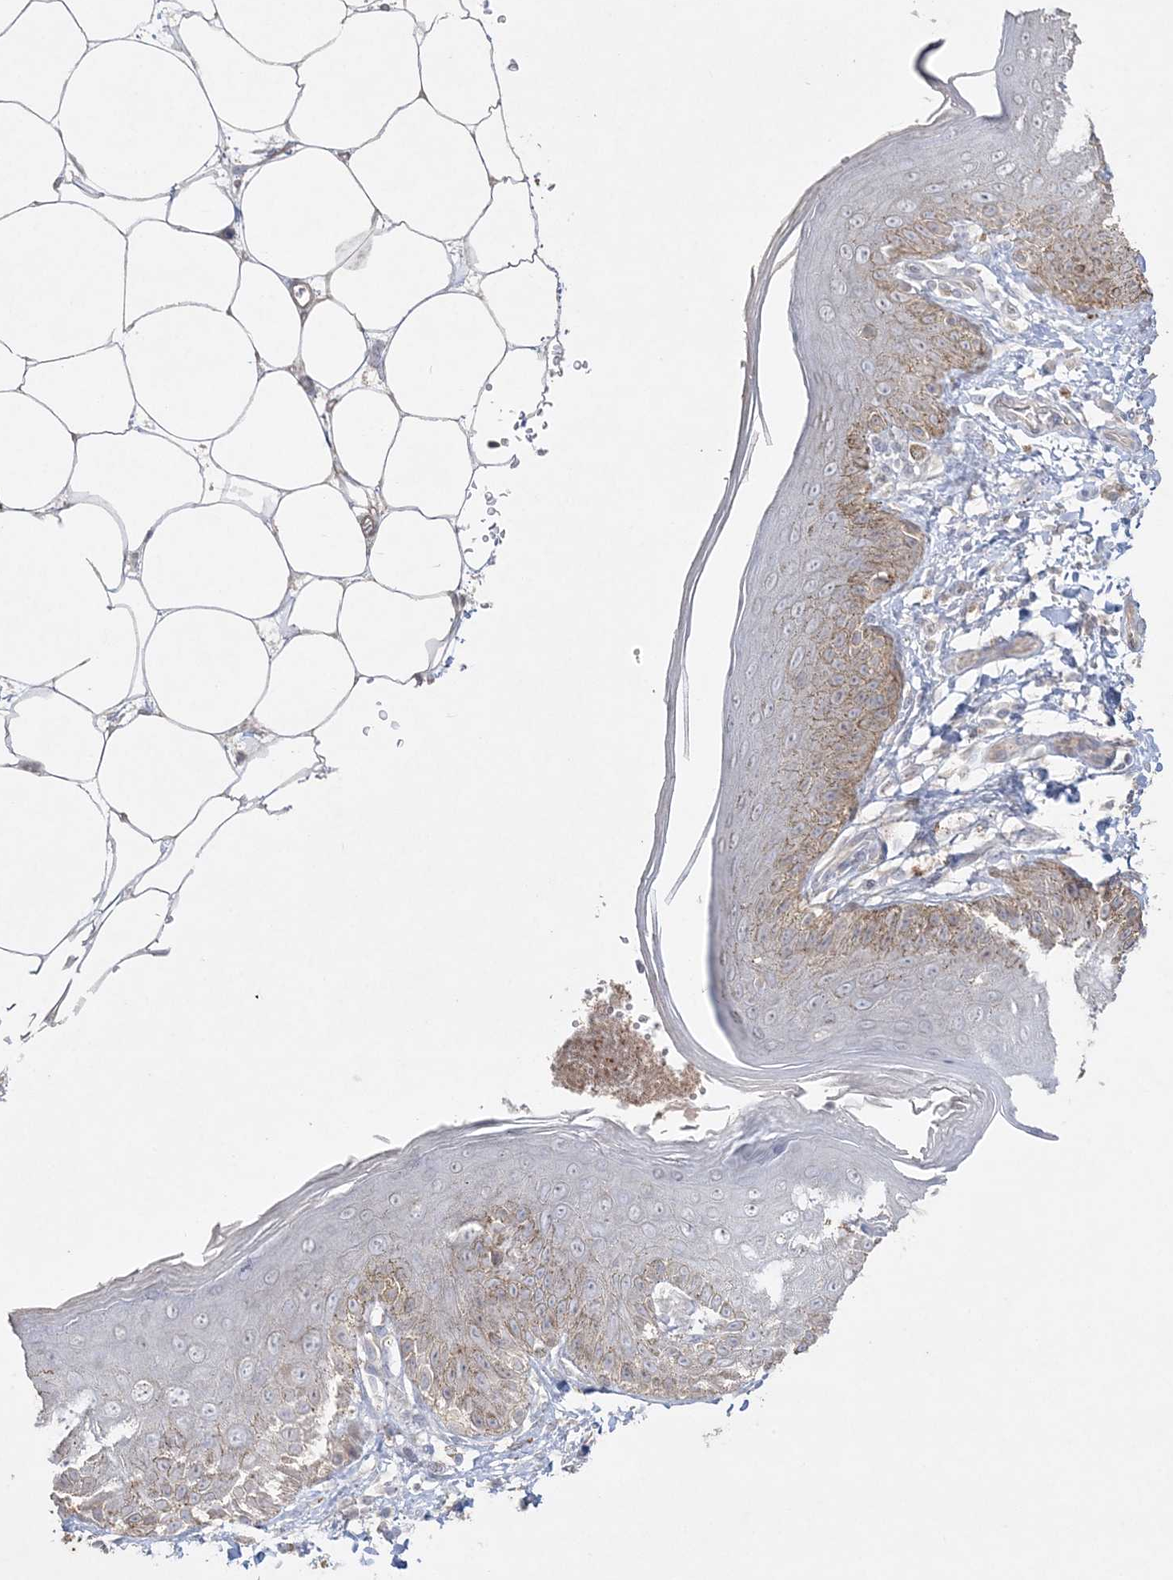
{"staining": {"intensity": "moderate", "quantity": "<25%", "location": "cytoplasmic/membranous"}, "tissue": "skin", "cell_type": "Epidermal cells", "image_type": "normal", "snomed": [{"axis": "morphology", "description": "Normal tissue, NOS"}, {"axis": "topography", "description": "Anal"}], "caption": "Immunohistochemical staining of unremarkable human skin displays moderate cytoplasmic/membranous protein staining in about <25% of epidermal cells. (Stains: DAB in brown, nuclei in blue, Microscopy: brightfield microscopy at high magnification).", "gene": "SH3BP4", "patient": {"sex": "male", "age": 44}}